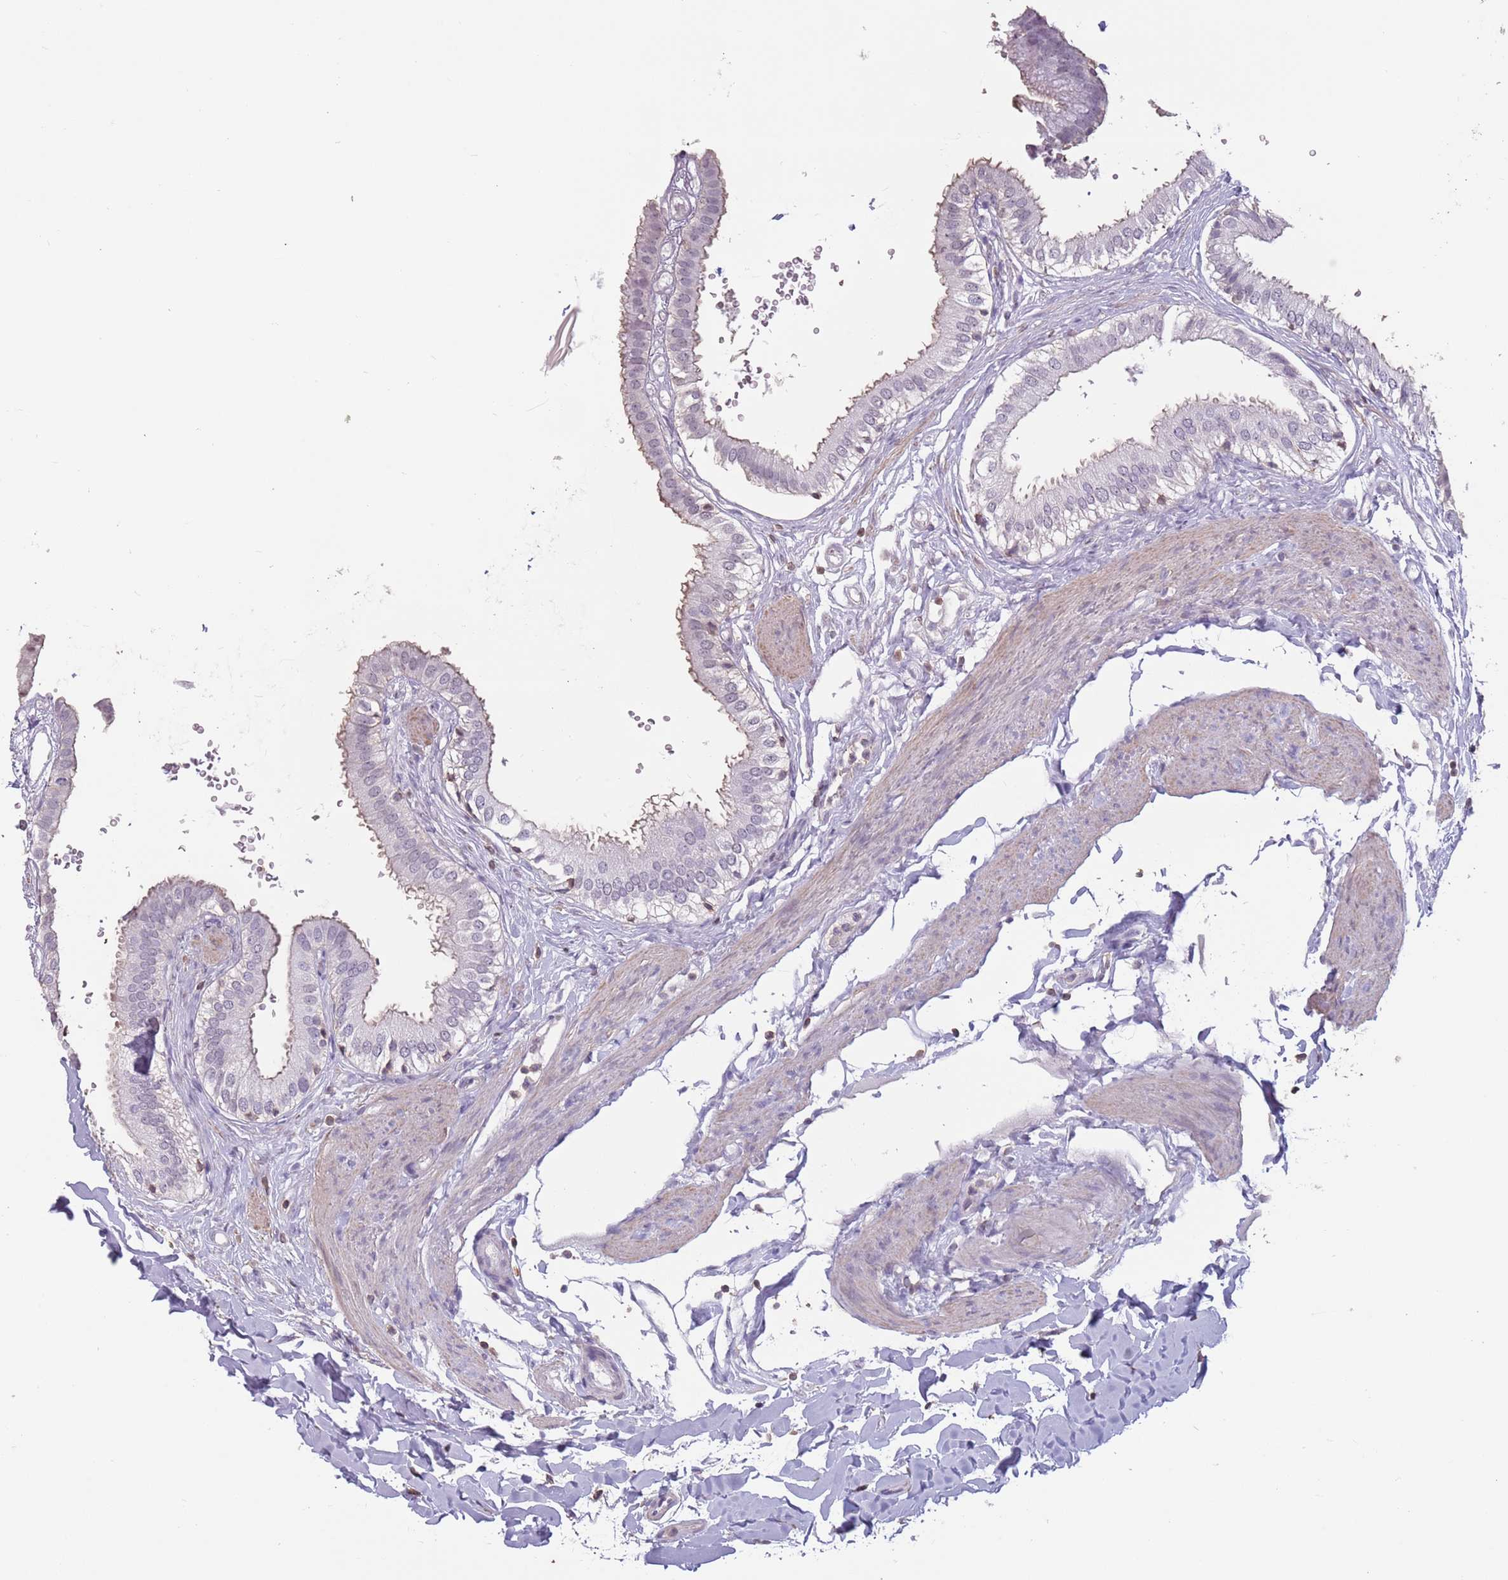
{"staining": {"intensity": "weak", "quantity": "25%-75%", "location": "cytoplasmic/membranous"}, "tissue": "gallbladder", "cell_type": "Glandular cells", "image_type": "normal", "snomed": [{"axis": "morphology", "description": "Normal tissue, NOS"}, {"axis": "topography", "description": "Gallbladder"}], "caption": "Protein analysis of unremarkable gallbladder shows weak cytoplasmic/membranous staining in approximately 25%-75% of glandular cells.", "gene": "SUN5", "patient": {"sex": "female", "age": 61}}